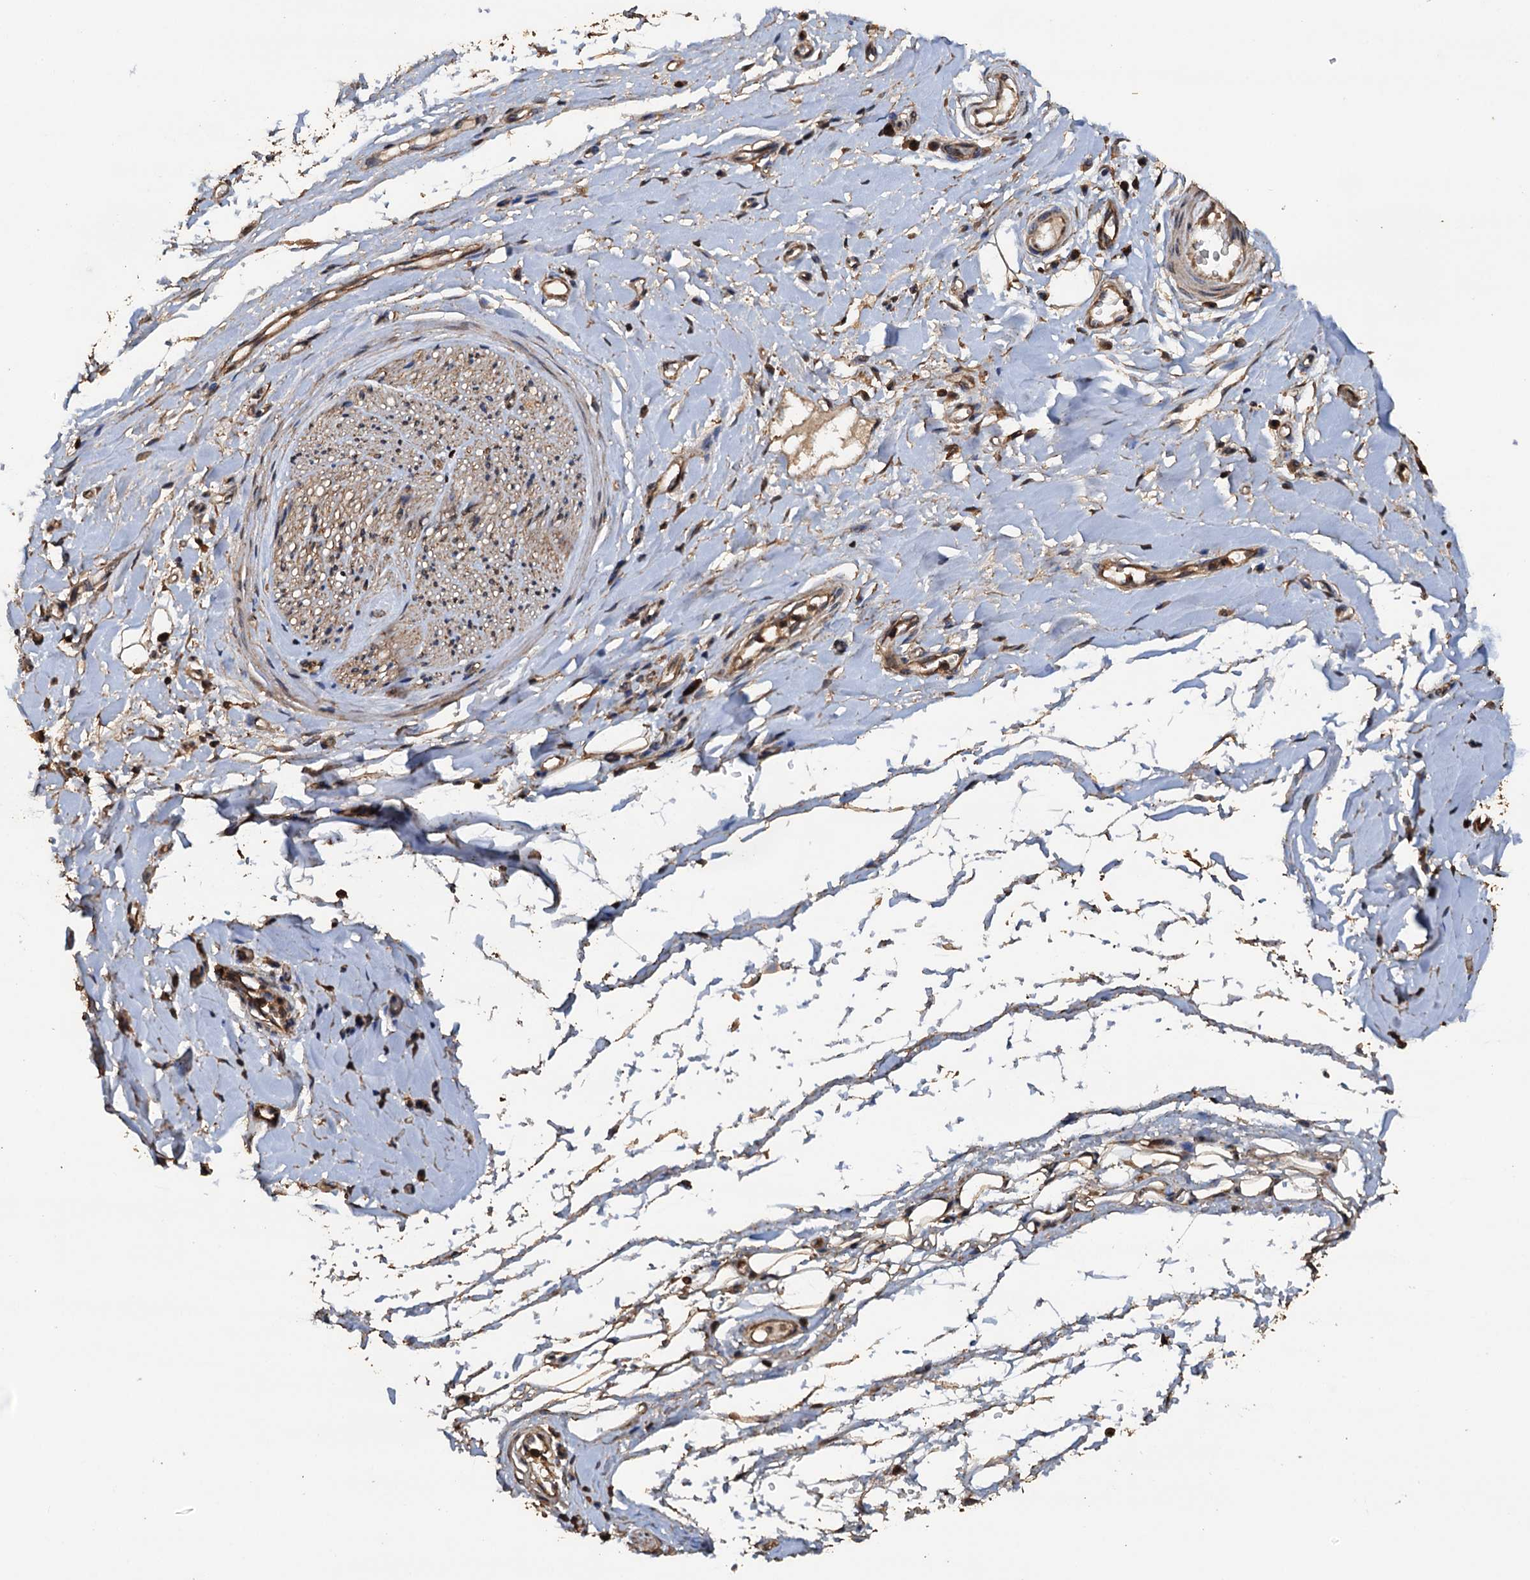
{"staining": {"intensity": "moderate", "quantity": ">75%", "location": "cytoplasmic/membranous"}, "tissue": "adipose tissue", "cell_type": "Adipocytes", "image_type": "normal", "snomed": [{"axis": "morphology", "description": "Normal tissue, NOS"}, {"axis": "morphology", "description": "Adenocarcinoma, NOS"}, {"axis": "topography", "description": "Stomach, upper"}, {"axis": "topography", "description": "Peripheral nerve tissue"}], "caption": "A medium amount of moderate cytoplasmic/membranous positivity is seen in approximately >75% of adipocytes in benign adipose tissue.", "gene": "PSMD9", "patient": {"sex": "male", "age": 62}}